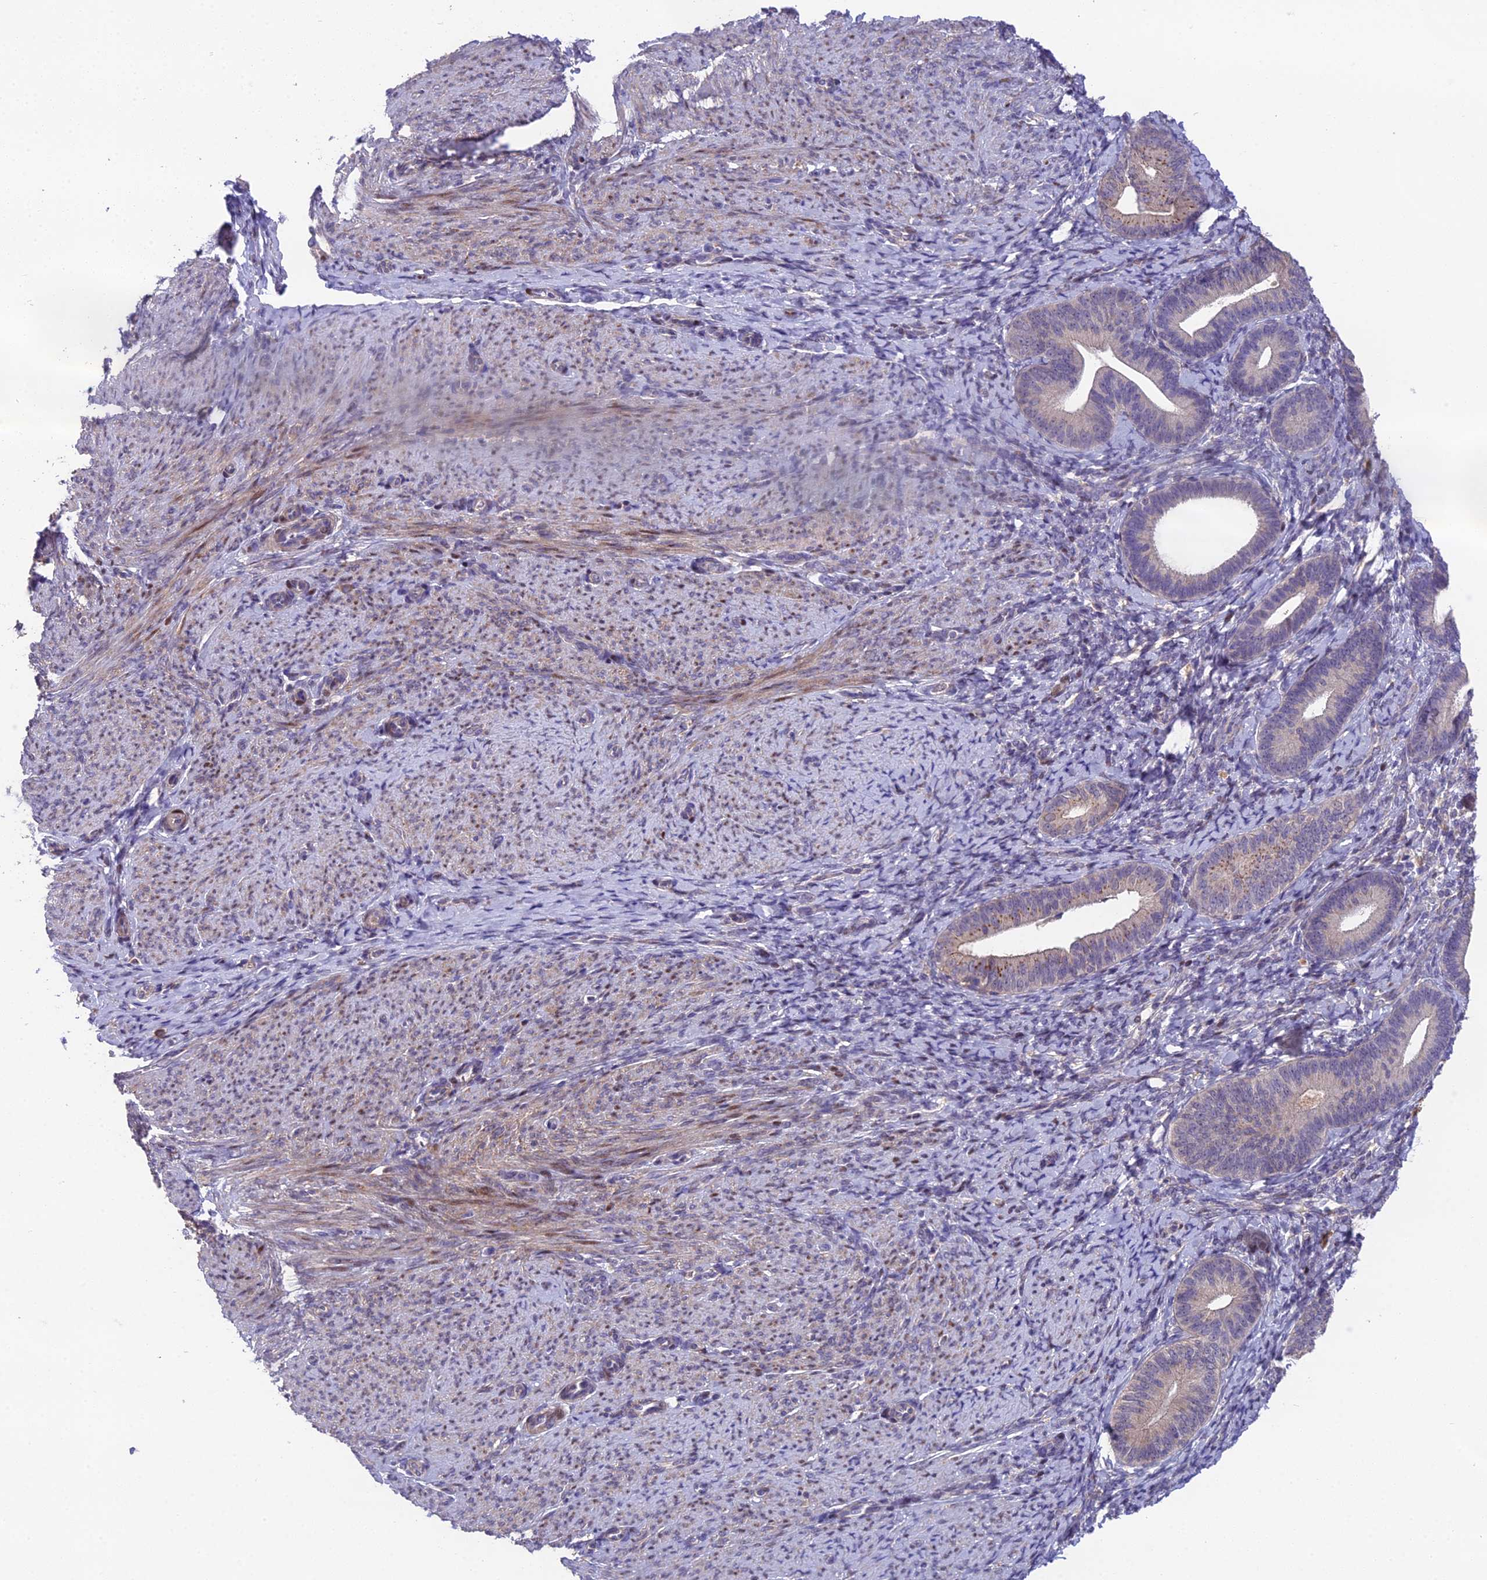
{"staining": {"intensity": "negative", "quantity": "none", "location": "none"}, "tissue": "endometrium", "cell_type": "Cells in endometrial stroma", "image_type": "normal", "snomed": [{"axis": "morphology", "description": "Normal tissue, NOS"}, {"axis": "topography", "description": "Endometrium"}], "caption": "High magnification brightfield microscopy of unremarkable endometrium stained with DAB (3,3'-diaminobenzidine) (brown) and counterstained with hematoxylin (blue): cells in endometrial stroma show no significant positivity. Brightfield microscopy of immunohistochemistry (IHC) stained with DAB (3,3'-diaminobenzidine) (brown) and hematoxylin (blue), captured at high magnification.", "gene": "PUS10", "patient": {"sex": "female", "age": 65}}